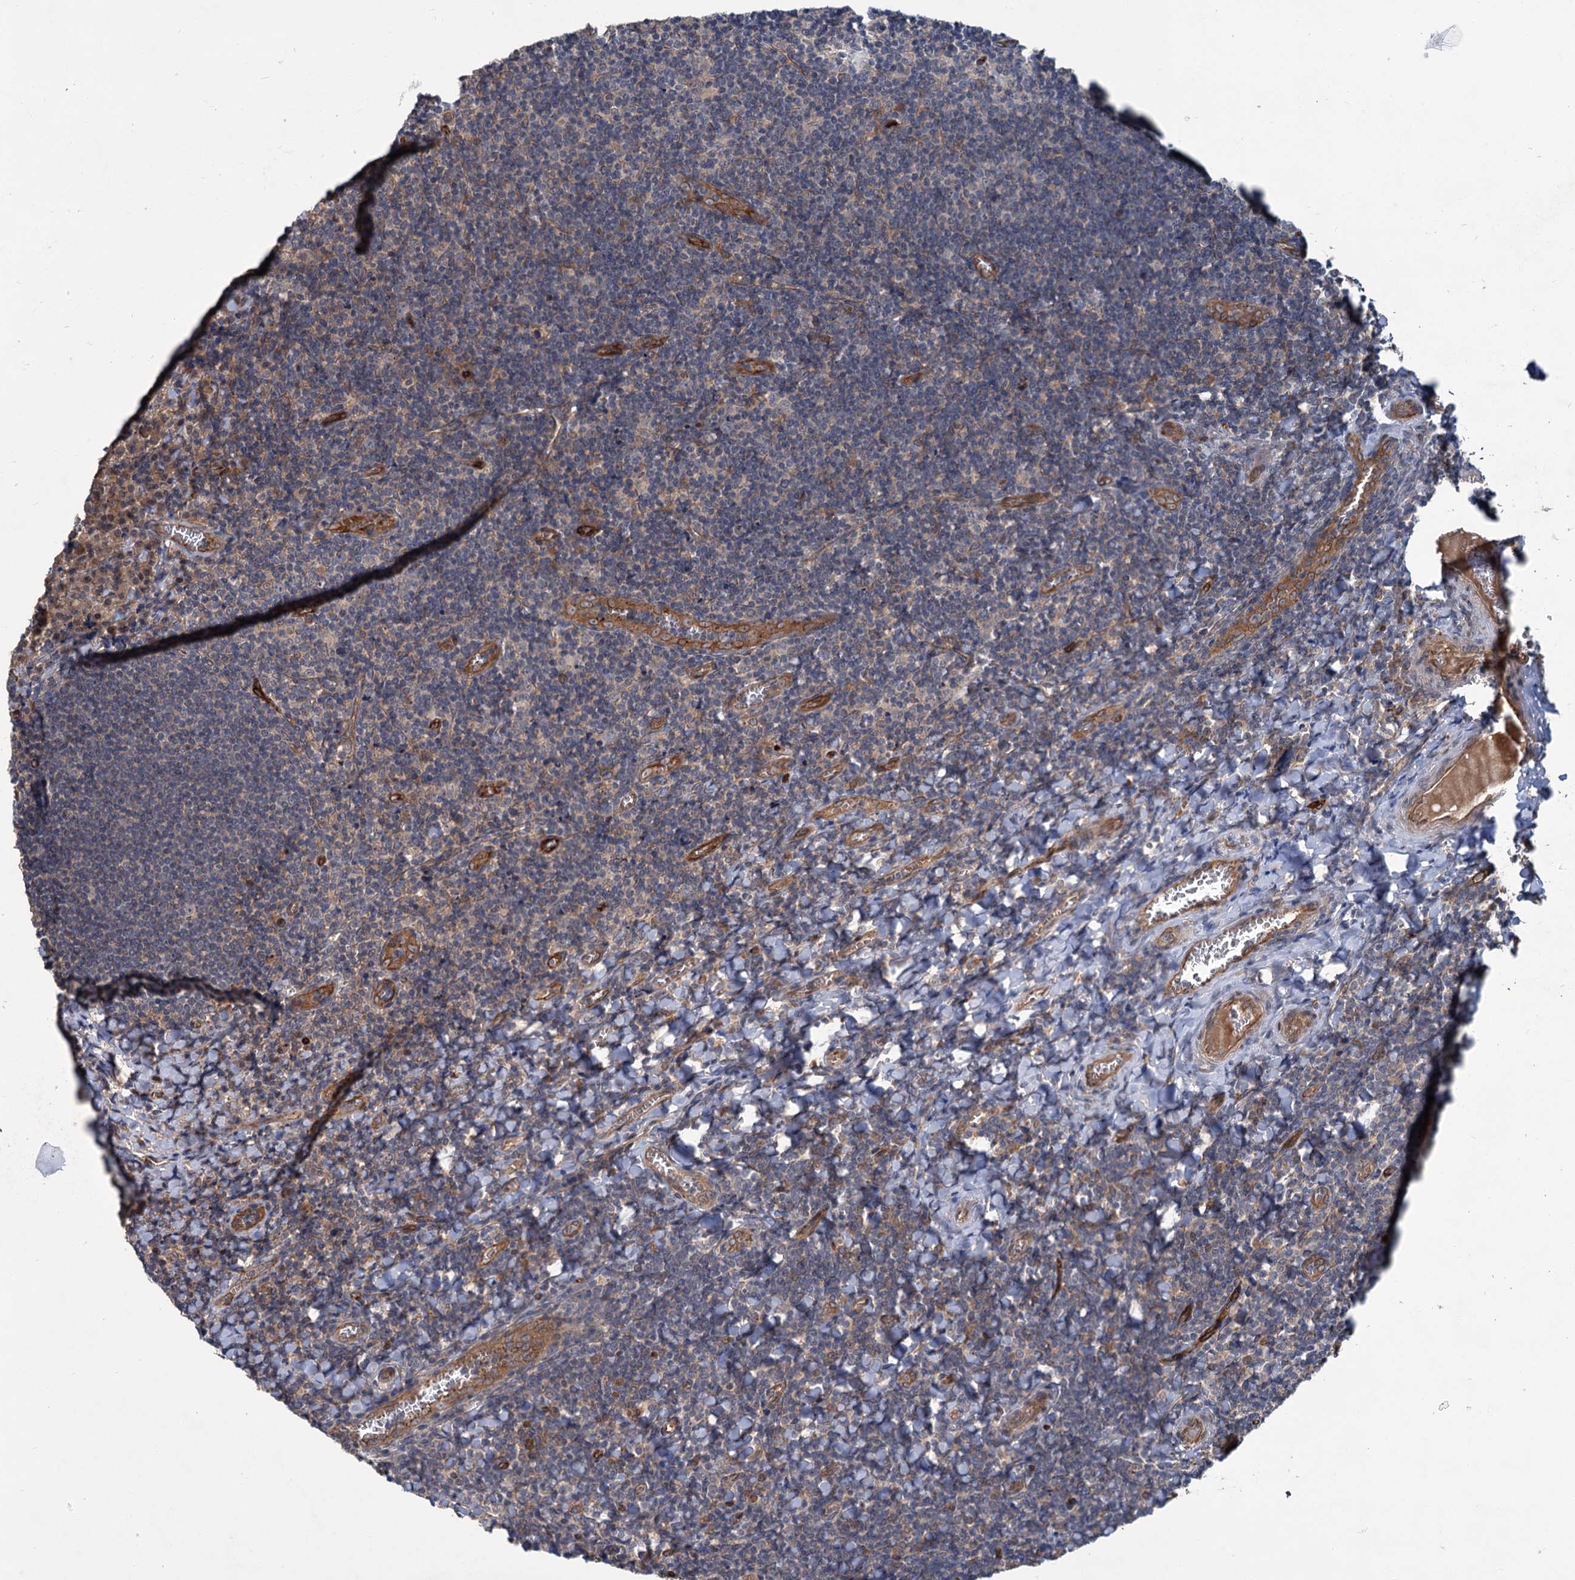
{"staining": {"intensity": "moderate", "quantity": "<25%", "location": "cytoplasmic/membranous"}, "tissue": "tonsil", "cell_type": "Germinal center cells", "image_type": "normal", "snomed": [{"axis": "morphology", "description": "Normal tissue, NOS"}, {"axis": "topography", "description": "Tonsil"}], "caption": "Germinal center cells exhibit low levels of moderate cytoplasmic/membranous staining in about <25% of cells in benign human tonsil.", "gene": "PKN2", "patient": {"sex": "male", "age": 27}}